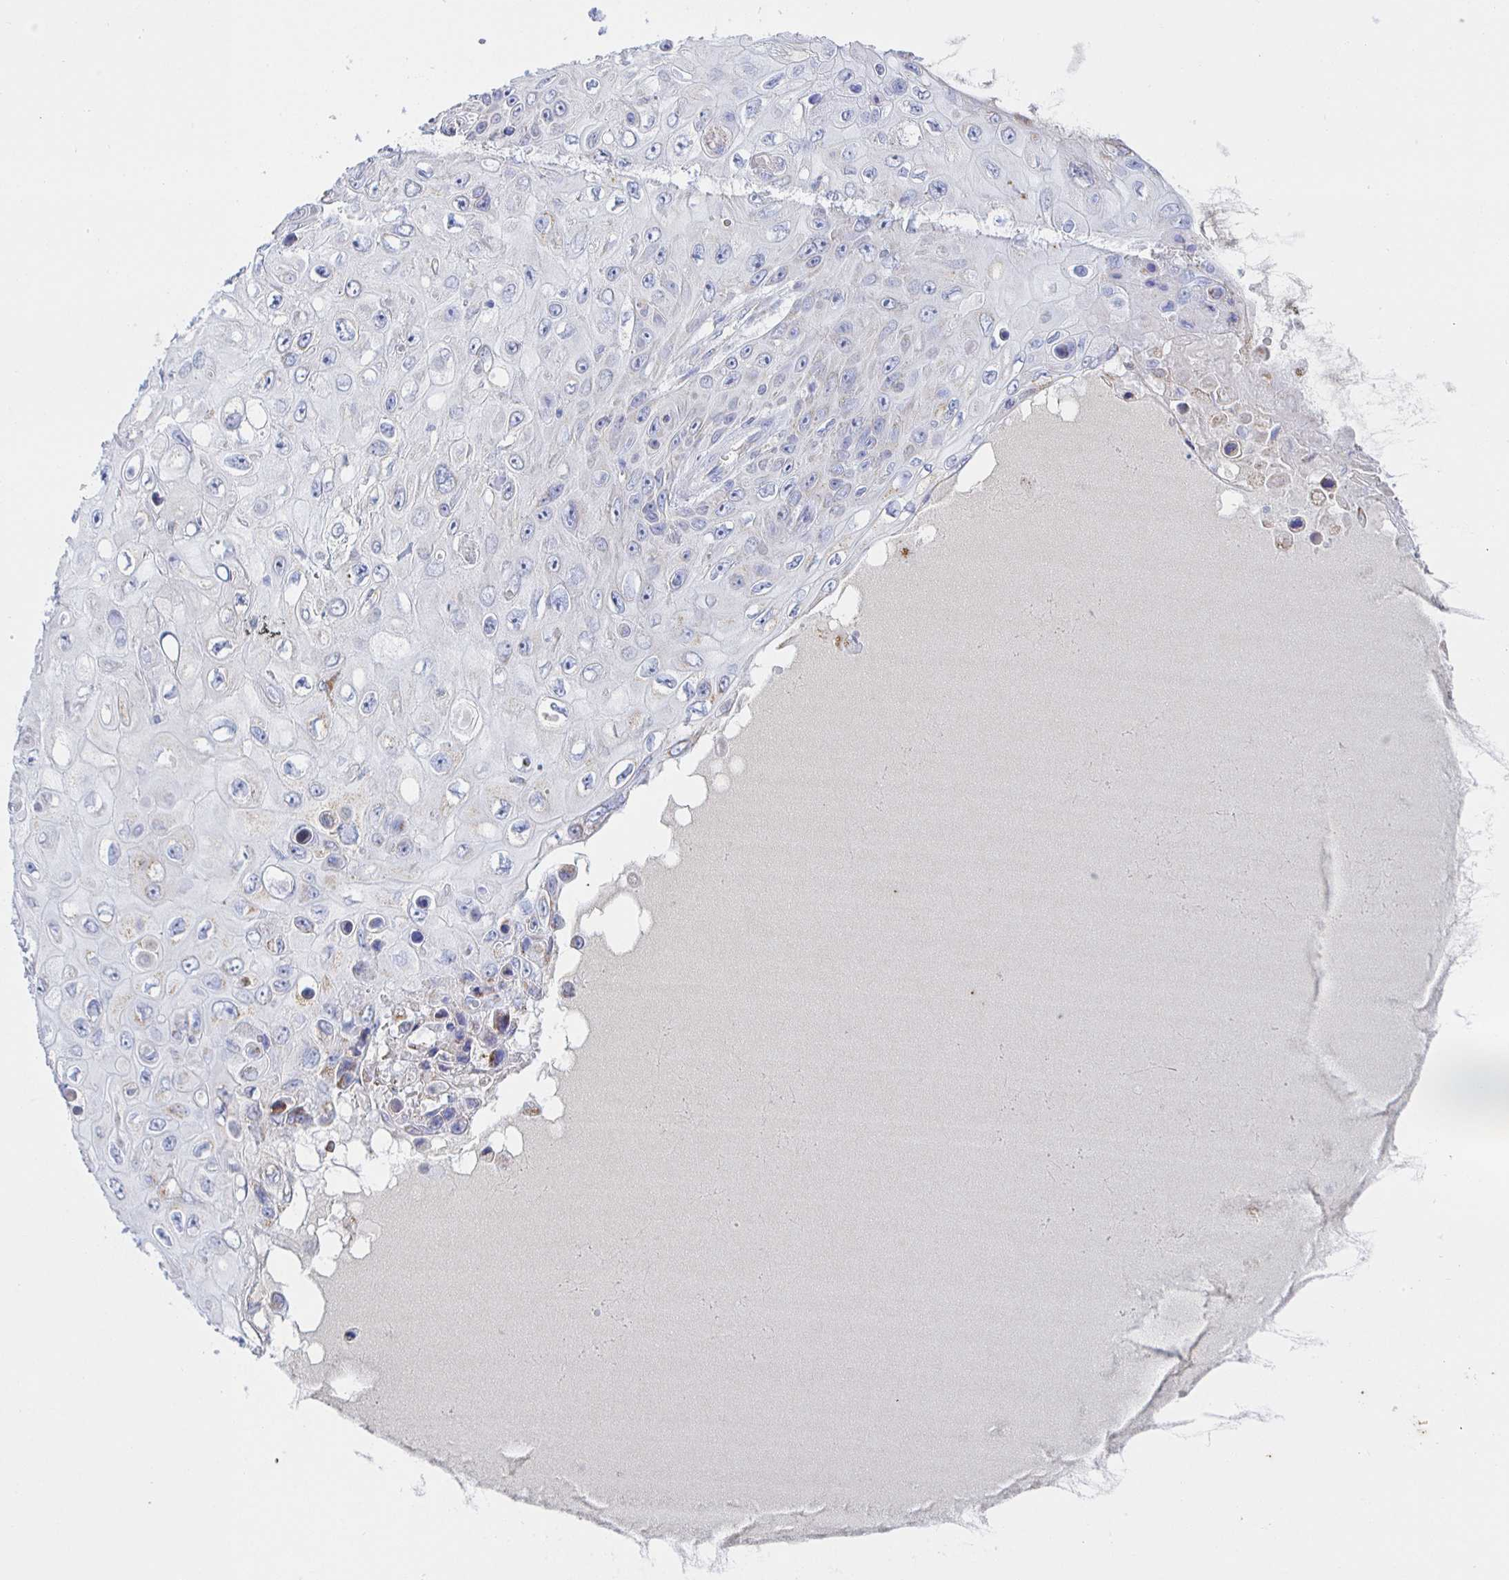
{"staining": {"intensity": "negative", "quantity": "none", "location": "none"}, "tissue": "skin cancer", "cell_type": "Tumor cells", "image_type": "cancer", "snomed": [{"axis": "morphology", "description": "Squamous cell carcinoma, NOS"}, {"axis": "topography", "description": "Skin"}], "caption": "This is a photomicrograph of immunohistochemistry staining of skin cancer (squamous cell carcinoma), which shows no expression in tumor cells. (DAB (3,3'-diaminobenzidine) IHC with hematoxylin counter stain).", "gene": "SYNGR4", "patient": {"sex": "male", "age": 82}}